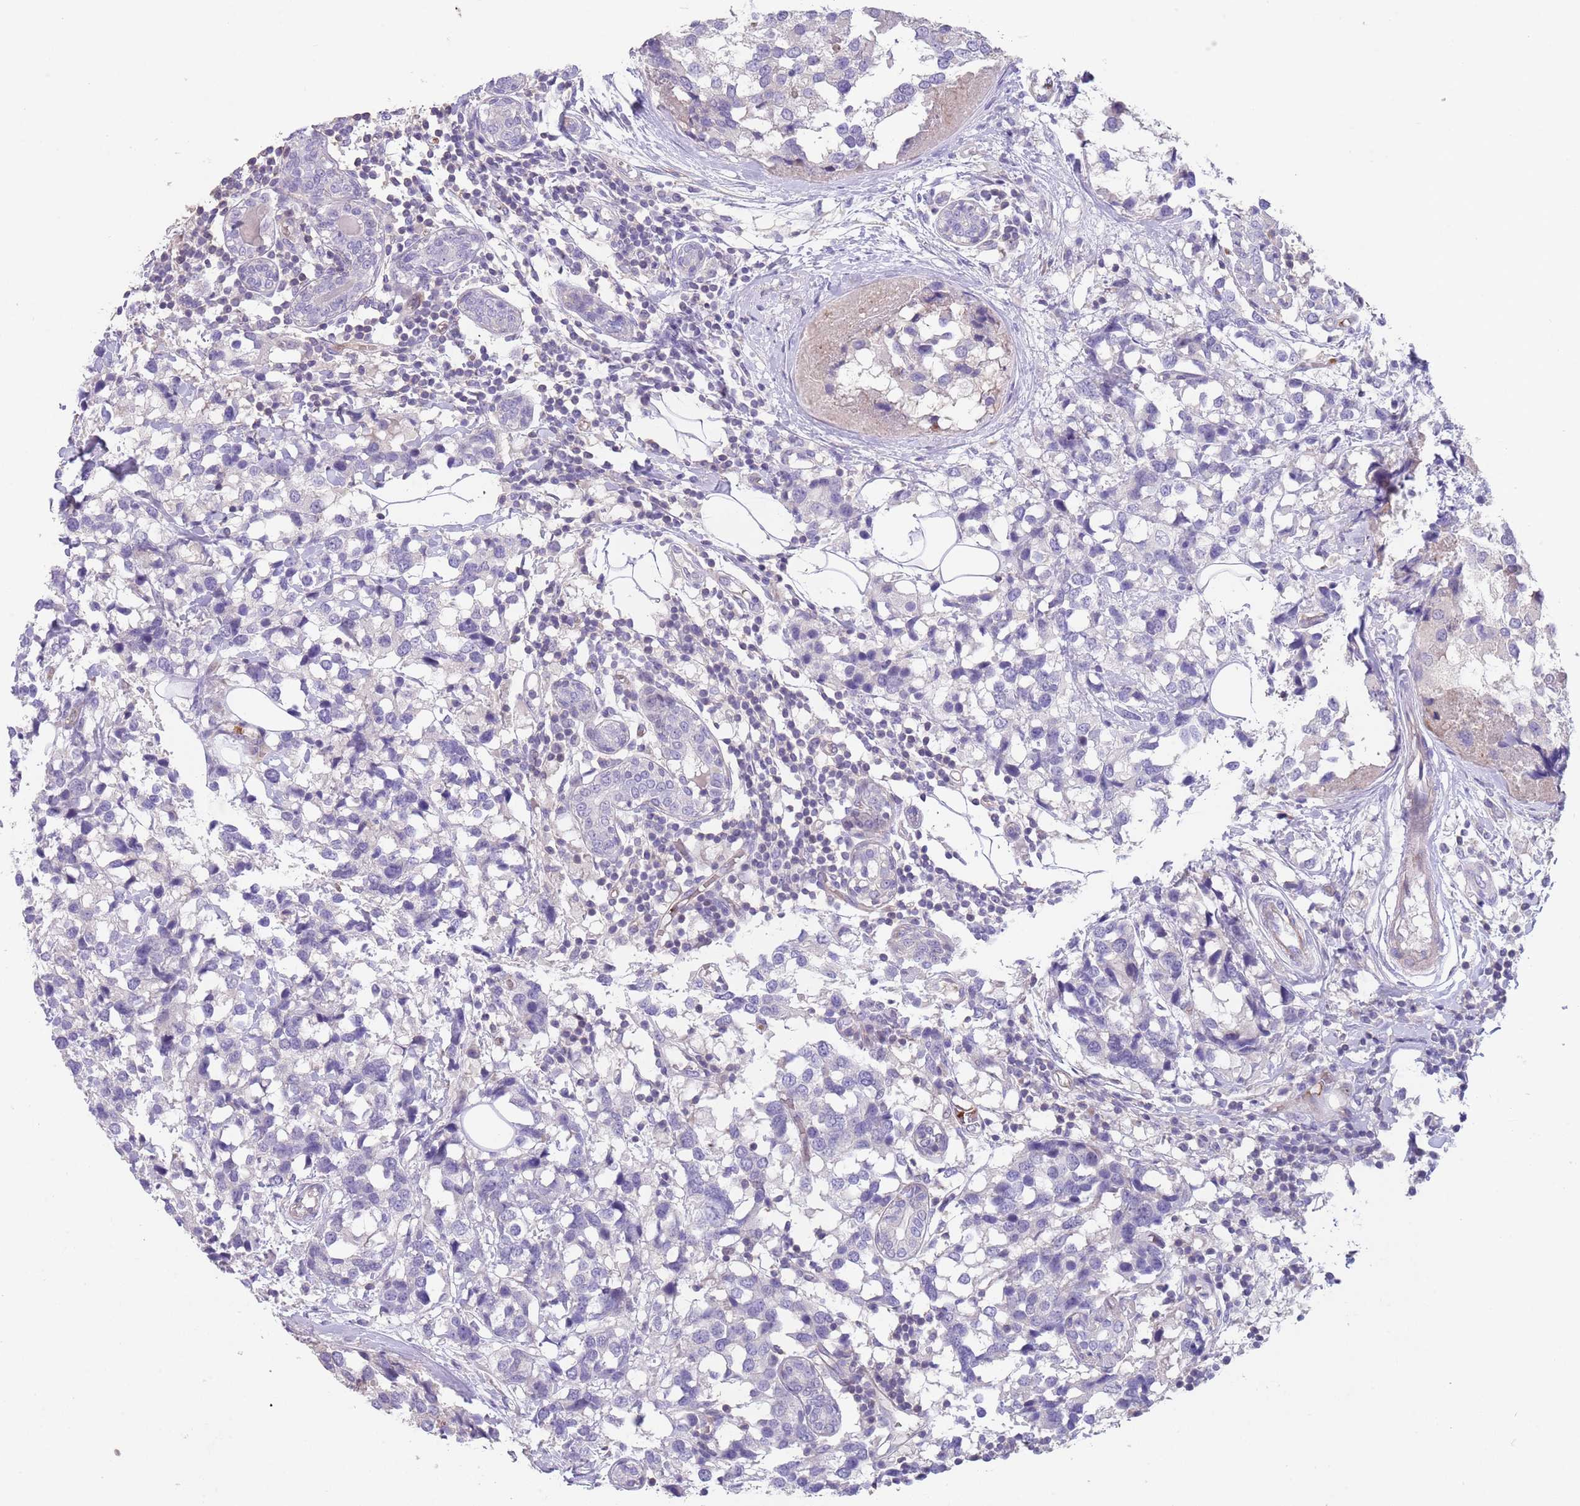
{"staining": {"intensity": "negative", "quantity": "none", "location": "none"}, "tissue": "breast cancer", "cell_type": "Tumor cells", "image_type": "cancer", "snomed": [{"axis": "morphology", "description": "Lobular carcinoma"}, {"axis": "topography", "description": "Breast"}], "caption": "Tumor cells show no significant staining in breast cancer (lobular carcinoma).", "gene": "ZNF14", "patient": {"sex": "female", "age": 59}}